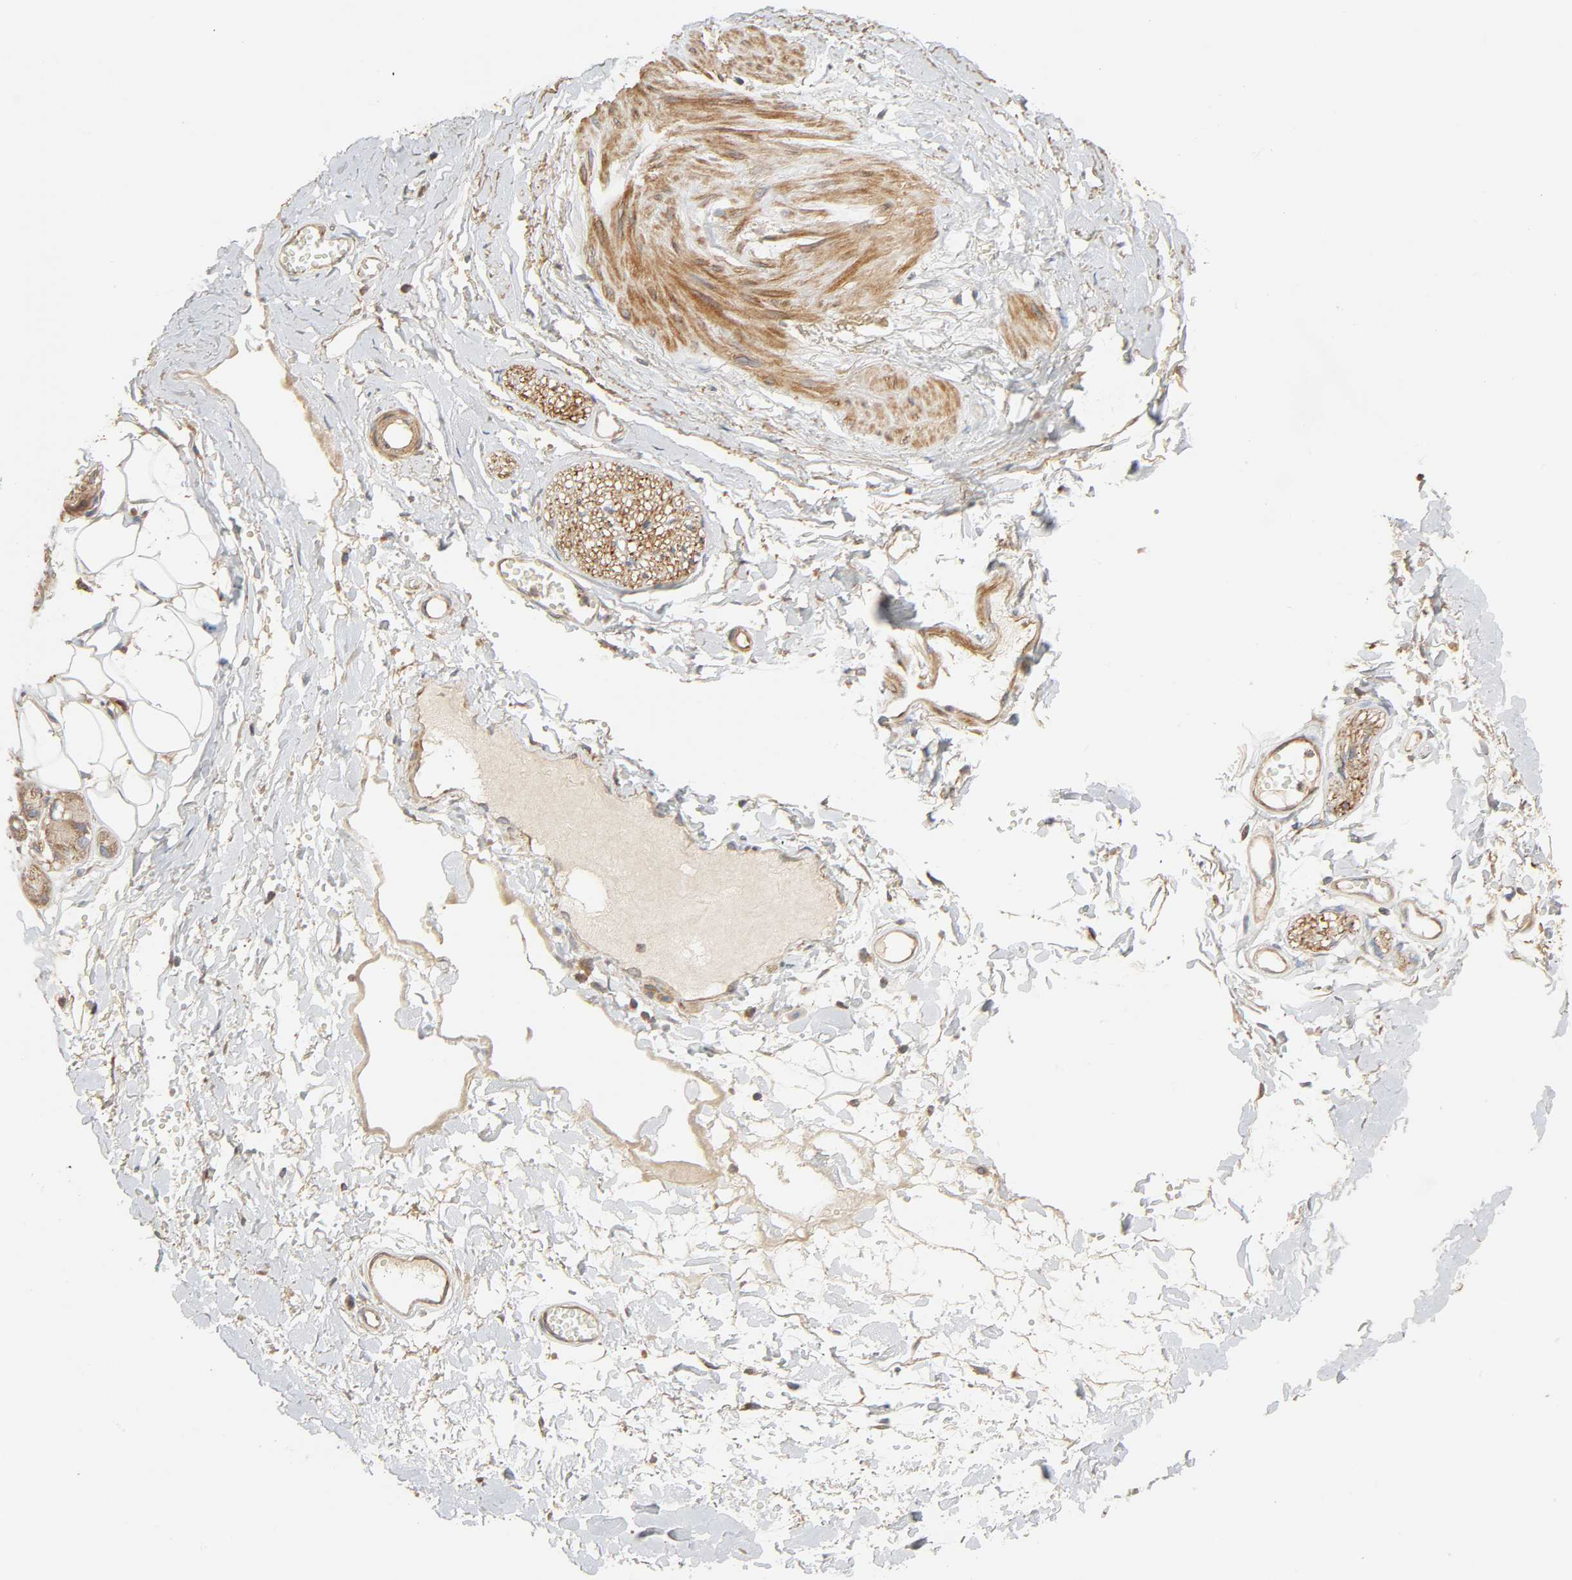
{"staining": {"intensity": "weak", "quantity": ">75%", "location": "cytoplasmic/membranous"}, "tissue": "adipose tissue", "cell_type": "Adipocytes", "image_type": "normal", "snomed": [{"axis": "morphology", "description": "Normal tissue, NOS"}, {"axis": "morphology", "description": "Inflammation, NOS"}, {"axis": "topography", "description": "Salivary gland"}, {"axis": "topography", "description": "Peripheral nerve tissue"}], "caption": "A histopathology image of human adipose tissue stained for a protein shows weak cytoplasmic/membranous brown staining in adipocytes. The staining was performed using DAB (3,3'-diaminobenzidine) to visualize the protein expression in brown, while the nuclei were stained in blue with hematoxylin (Magnification: 20x).", "gene": "SGSM1", "patient": {"sex": "female", "age": 75}}